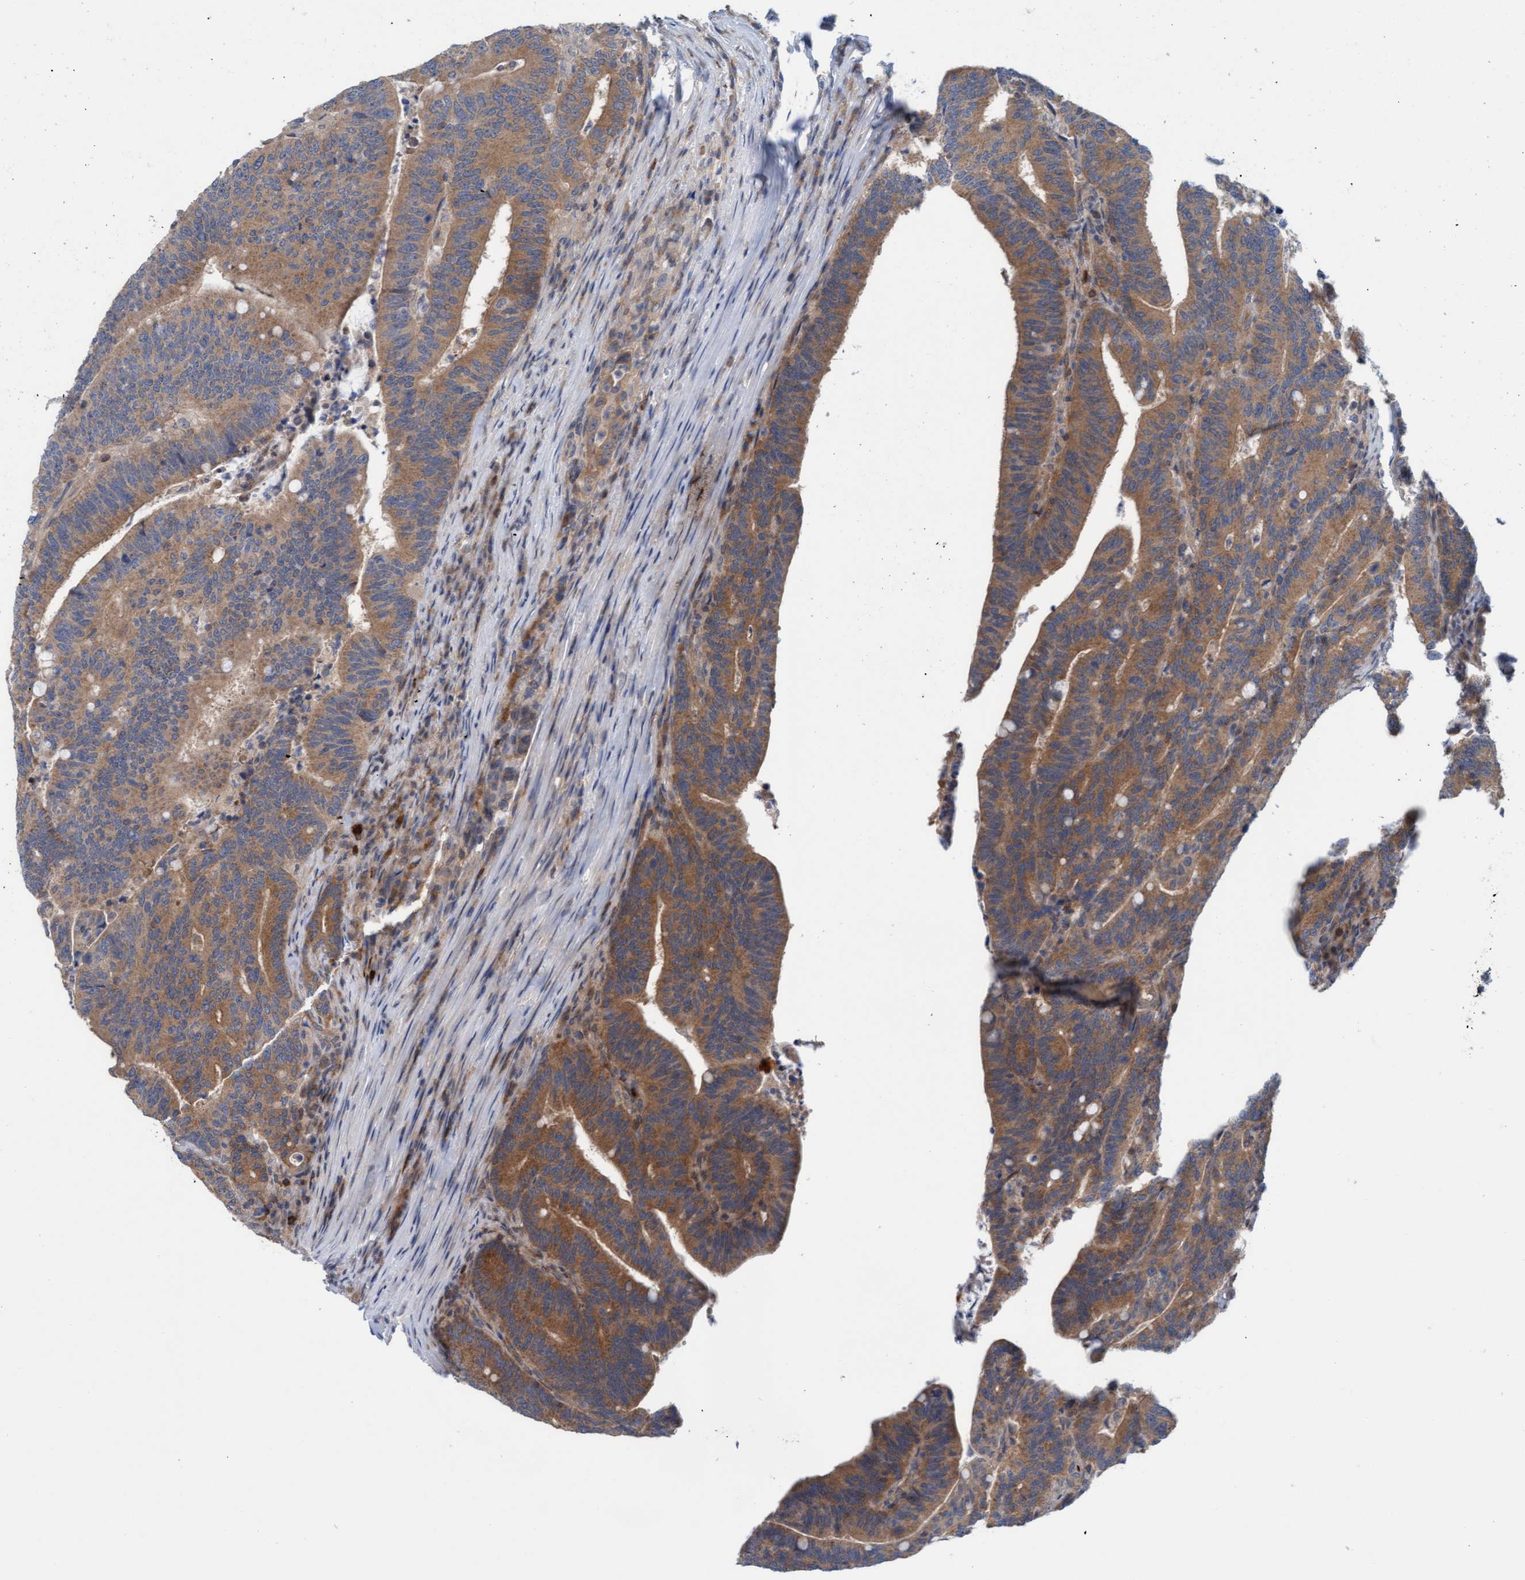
{"staining": {"intensity": "moderate", "quantity": ">75%", "location": "cytoplasmic/membranous"}, "tissue": "colorectal cancer", "cell_type": "Tumor cells", "image_type": "cancer", "snomed": [{"axis": "morphology", "description": "Adenocarcinoma, NOS"}, {"axis": "topography", "description": "Colon"}], "caption": "Immunohistochemical staining of colorectal cancer (adenocarcinoma) displays medium levels of moderate cytoplasmic/membranous staining in about >75% of tumor cells.", "gene": "KLHL25", "patient": {"sex": "female", "age": 66}}